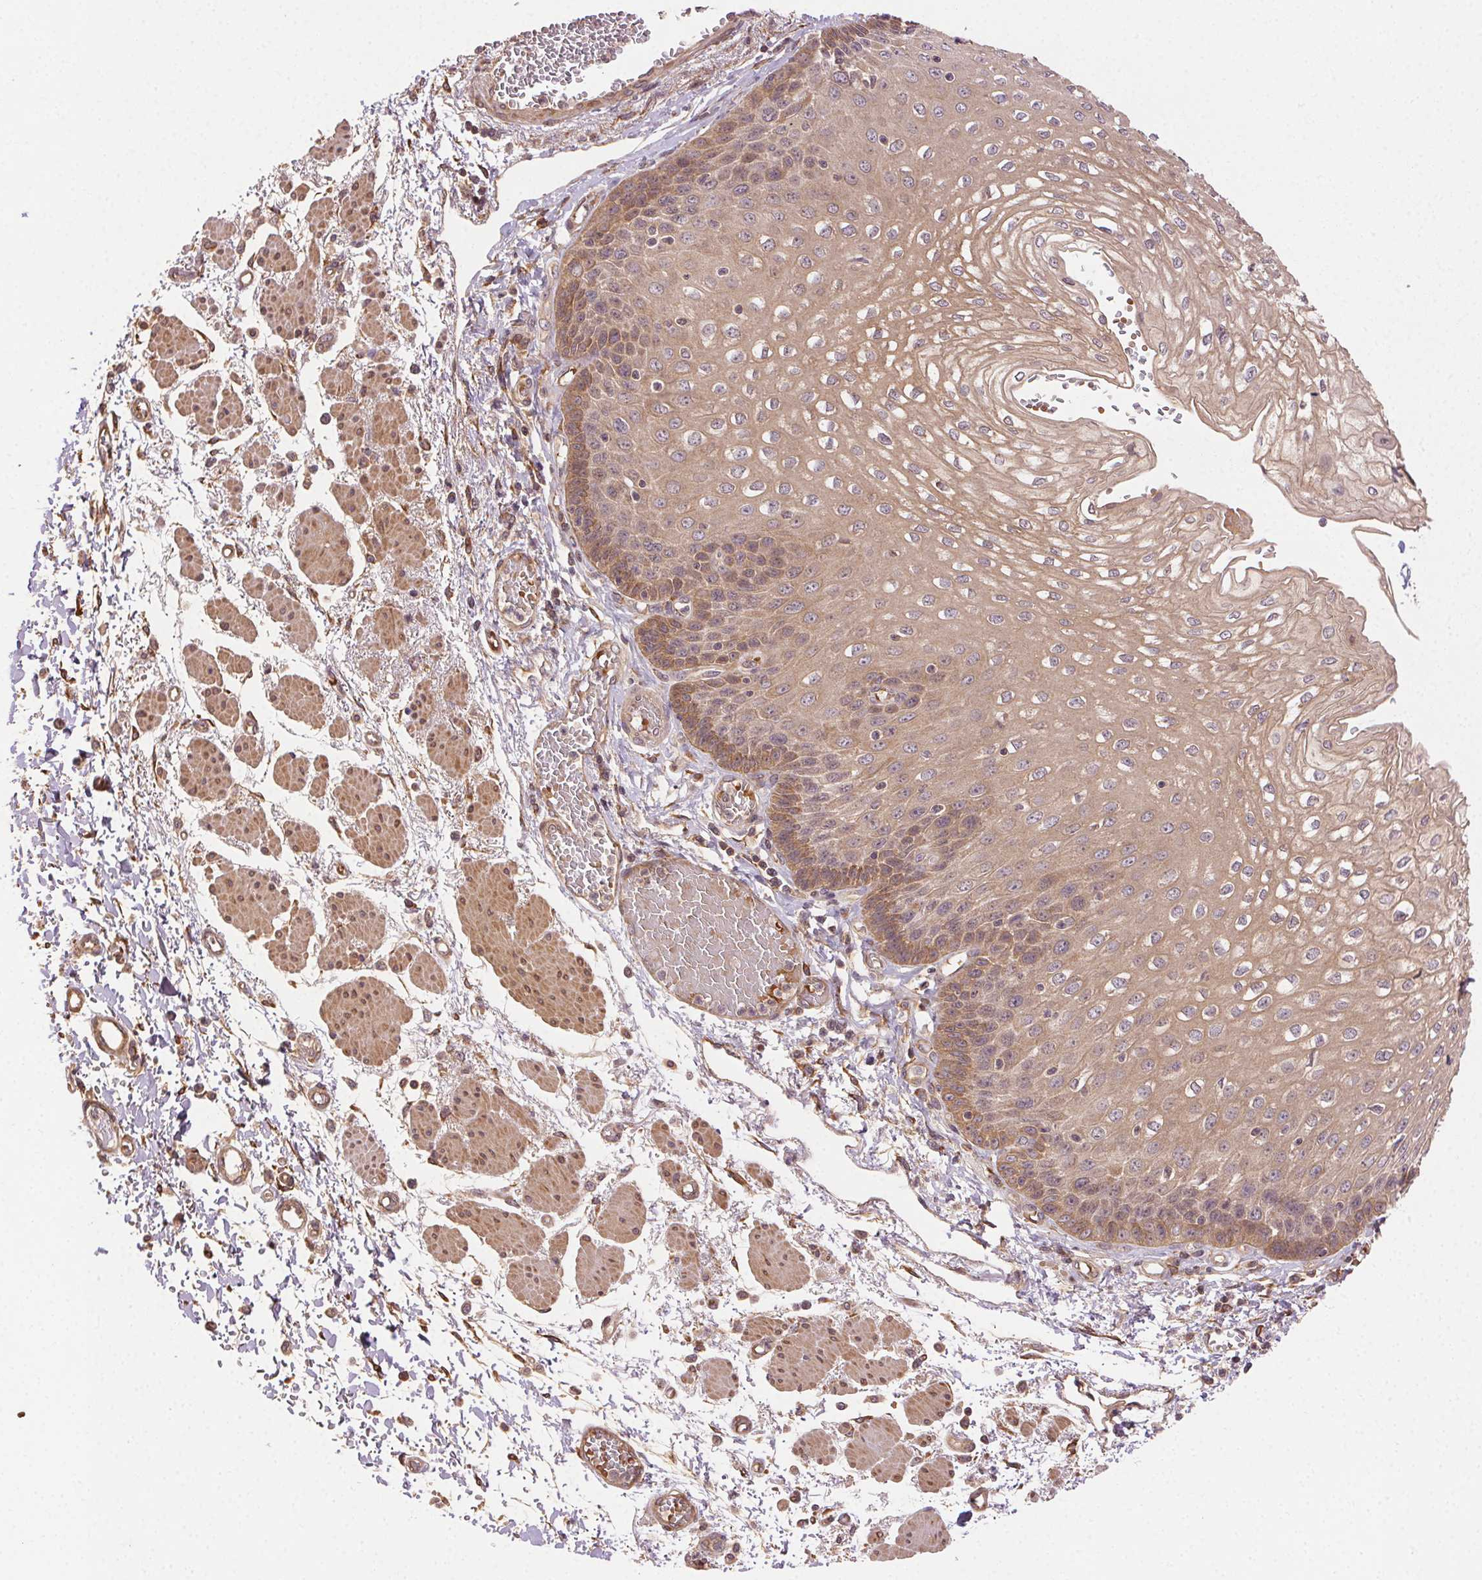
{"staining": {"intensity": "moderate", "quantity": ">75%", "location": "cytoplasmic/membranous"}, "tissue": "esophagus", "cell_type": "Squamous epithelial cells", "image_type": "normal", "snomed": [{"axis": "morphology", "description": "Normal tissue, NOS"}, {"axis": "morphology", "description": "Adenocarcinoma, NOS"}, {"axis": "topography", "description": "Esophagus"}], "caption": "Protein analysis of benign esophagus shows moderate cytoplasmic/membranous positivity in about >75% of squamous epithelial cells. (DAB (3,3'-diaminobenzidine) IHC, brown staining for protein, blue staining for nuclei).", "gene": "KLHL15", "patient": {"sex": "male", "age": 81}}